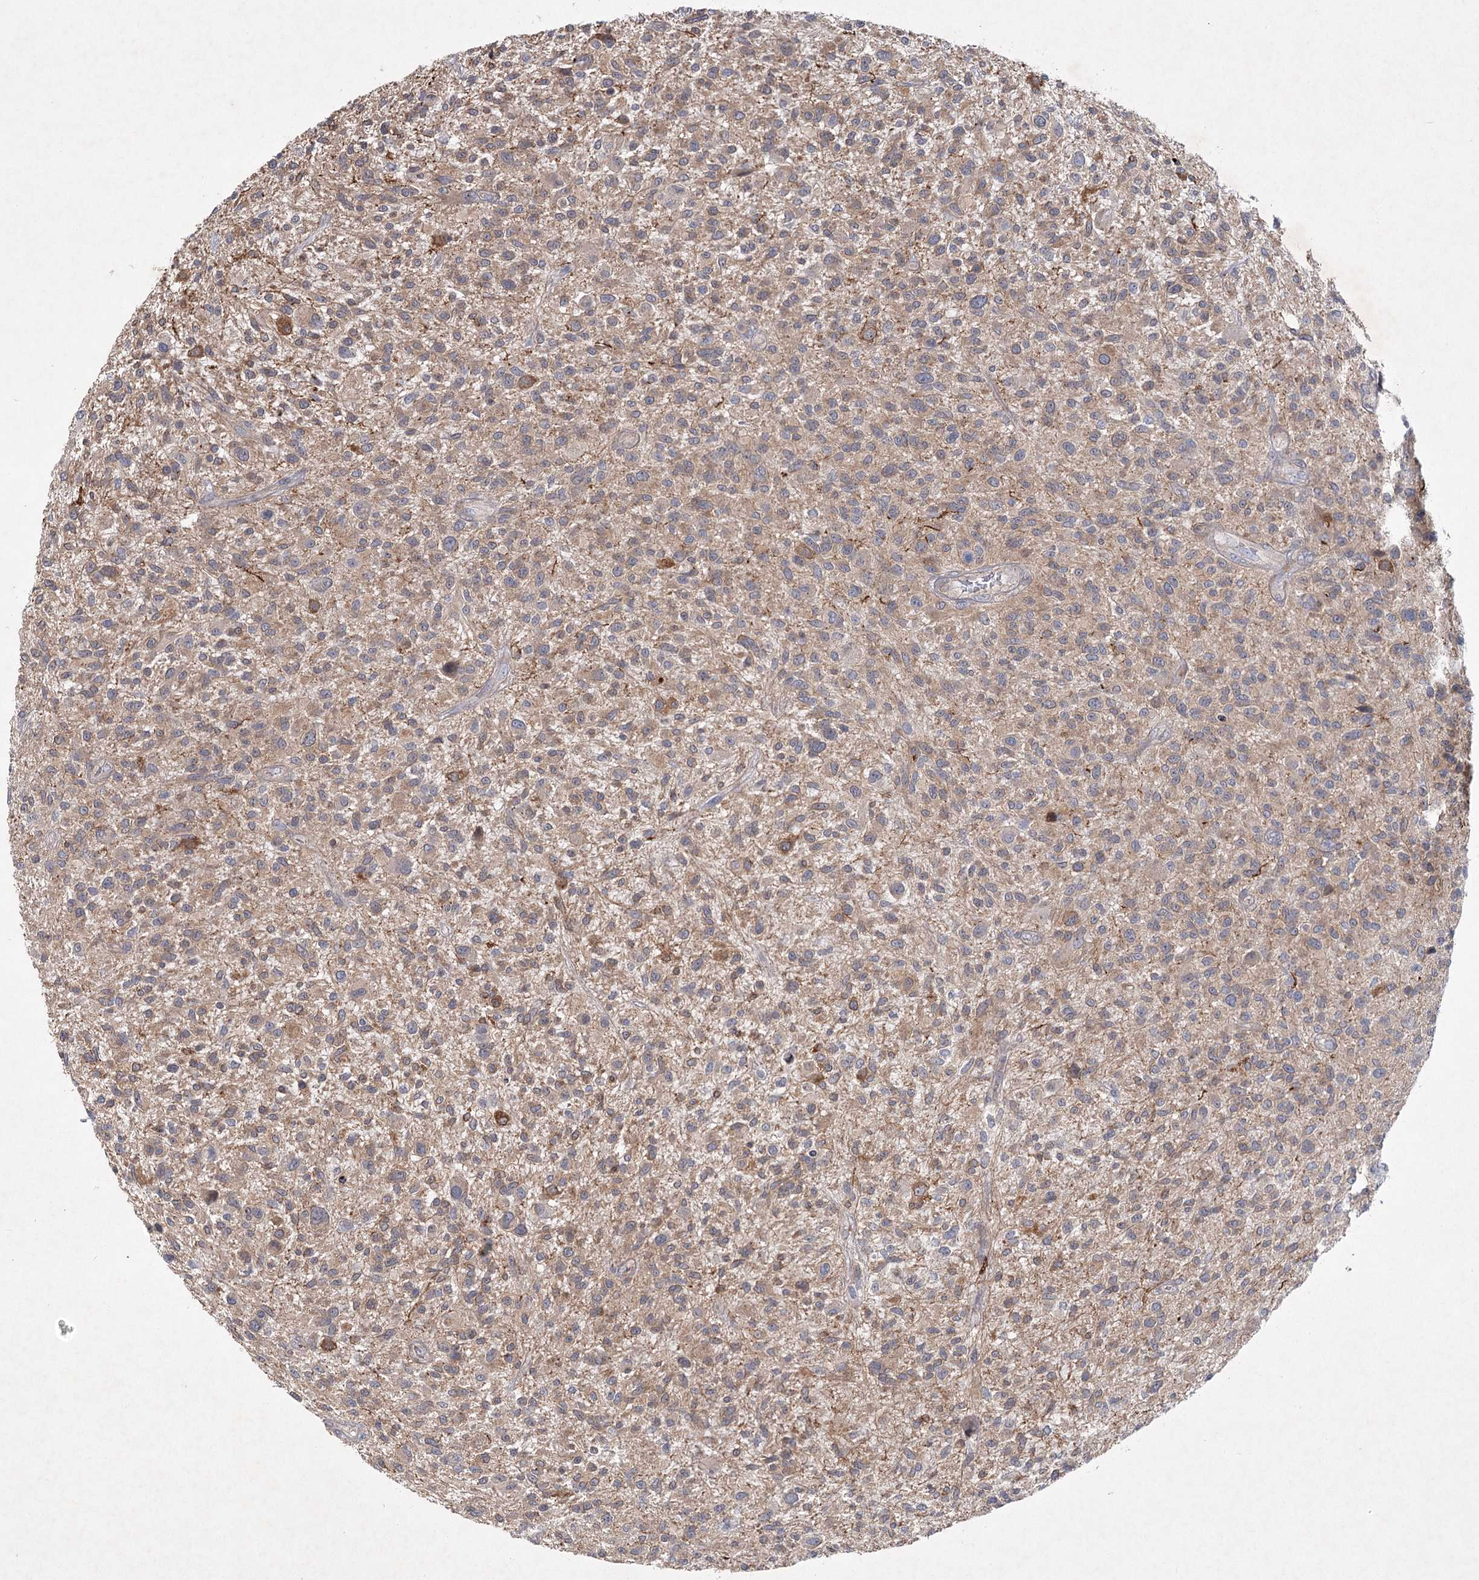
{"staining": {"intensity": "weak", "quantity": "<25%", "location": "cytoplasmic/membranous"}, "tissue": "glioma", "cell_type": "Tumor cells", "image_type": "cancer", "snomed": [{"axis": "morphology", "description": "Glioma, malignant, High grade"}, {"axis": "topography", "description": "Brain"}], "caption": "Tumor cells are negative for protein expression in human malignant glioma (high-grade).", "gene": "MAP3K13", "patient": {"sex": "male", "age": 47}}